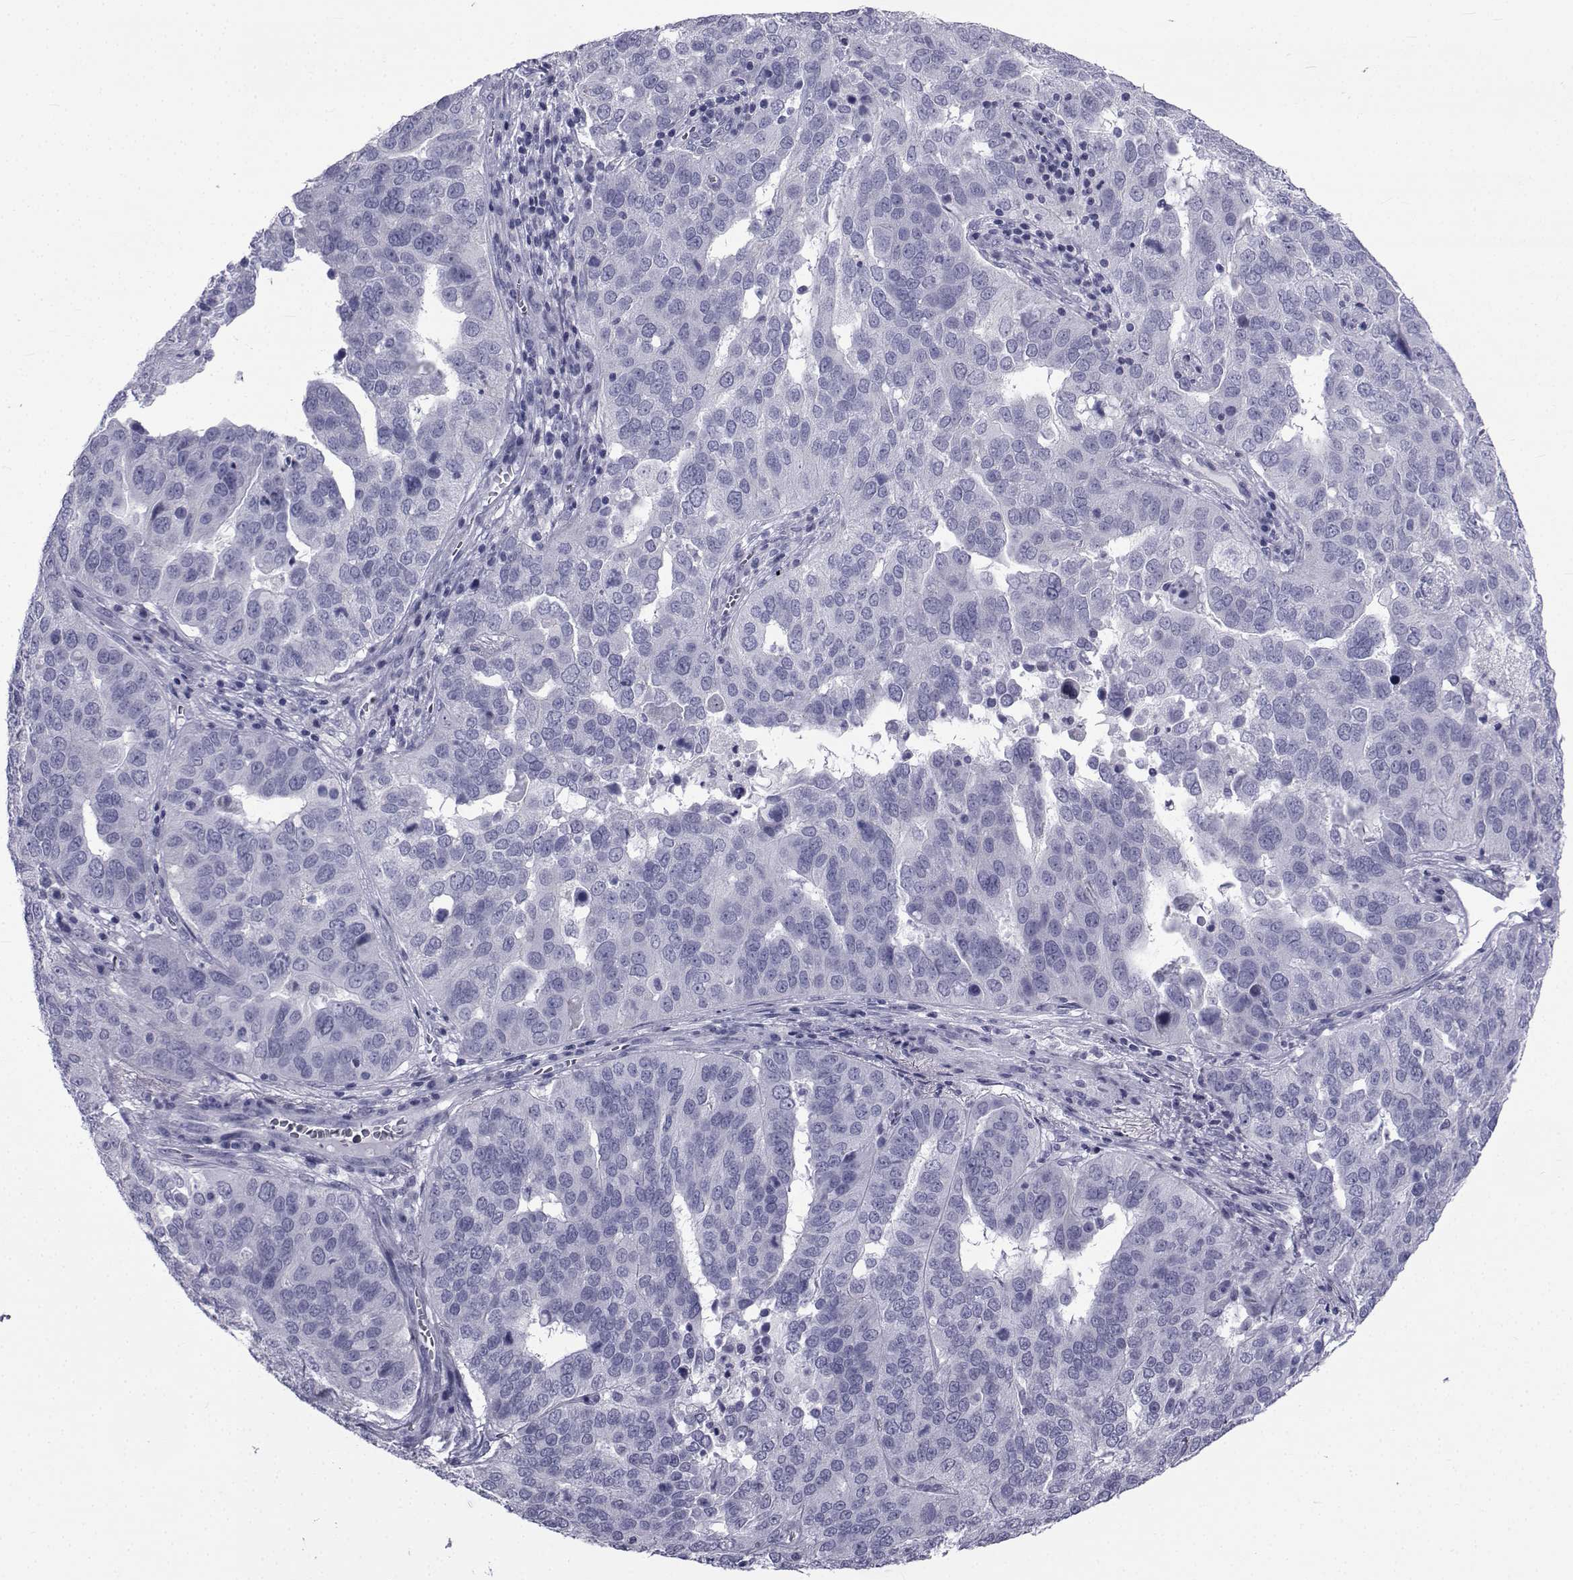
{"staining": {"intensity": "negative", "quantity": "none", "location": "none"}, "tissue": "ovarian cancer", "cell_type": "Tumor cells", "image_type": "cancer", "snomed": [{"axis": "morphology", "description": "Carcinoma, endometroid"}, {"axis": "topography", "description": "Soft tissue"}, {"axis": "topography", "description": "Ovary"}], "caption": "Immunohistochemistry (IHC) histopathology image of neoplastic tissue: ovarian cancer (endometroid carcinoma) stained with DAB reveals no significant protein staining in tumor cells. (Stains: DAB (3,3'-diaminobenzidine) immunohistochemistry with hematoxylin counter stain, Microscopy: brightfield microscopy at high magnification).", "gene": "PDE6H", "patient": {"sex": "female", "age": 52}}